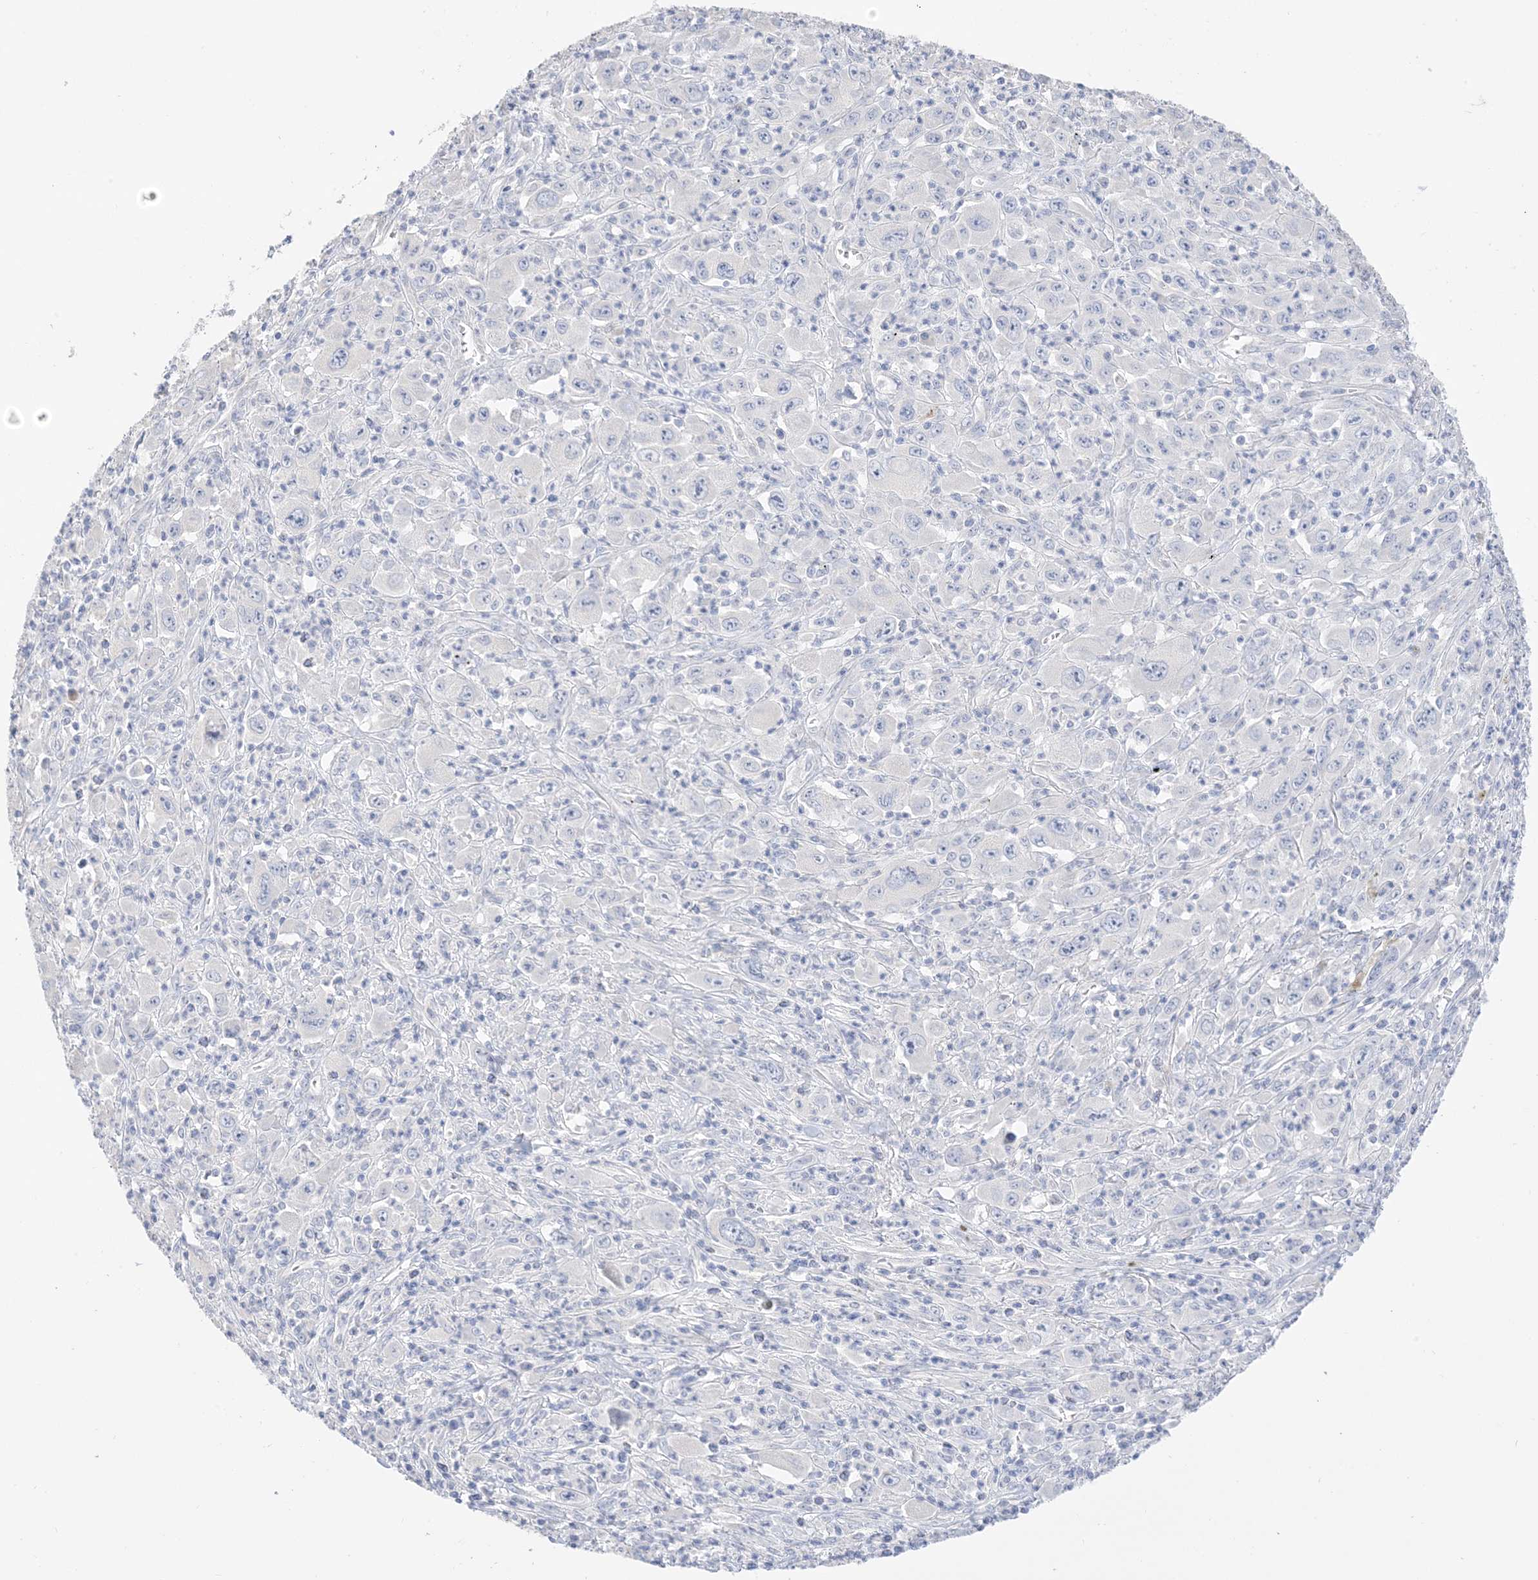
{"staining": {"intensity": "negative", "quantity": "none", "location": "none"}, "tissue": "melanoma", "cell_type": "Tumor cells", "image_type": "cancer", "snomed": [{"axis": "morphology", "description": "Malignant melanoma, Metastatic site"}, {"axis": "topography", "description": "Skin"}], "caption": "The image displays no staining of tumor cells in melanoma.", "gene": "MUC17", "patient": {"sex": "female", "age": 56}}